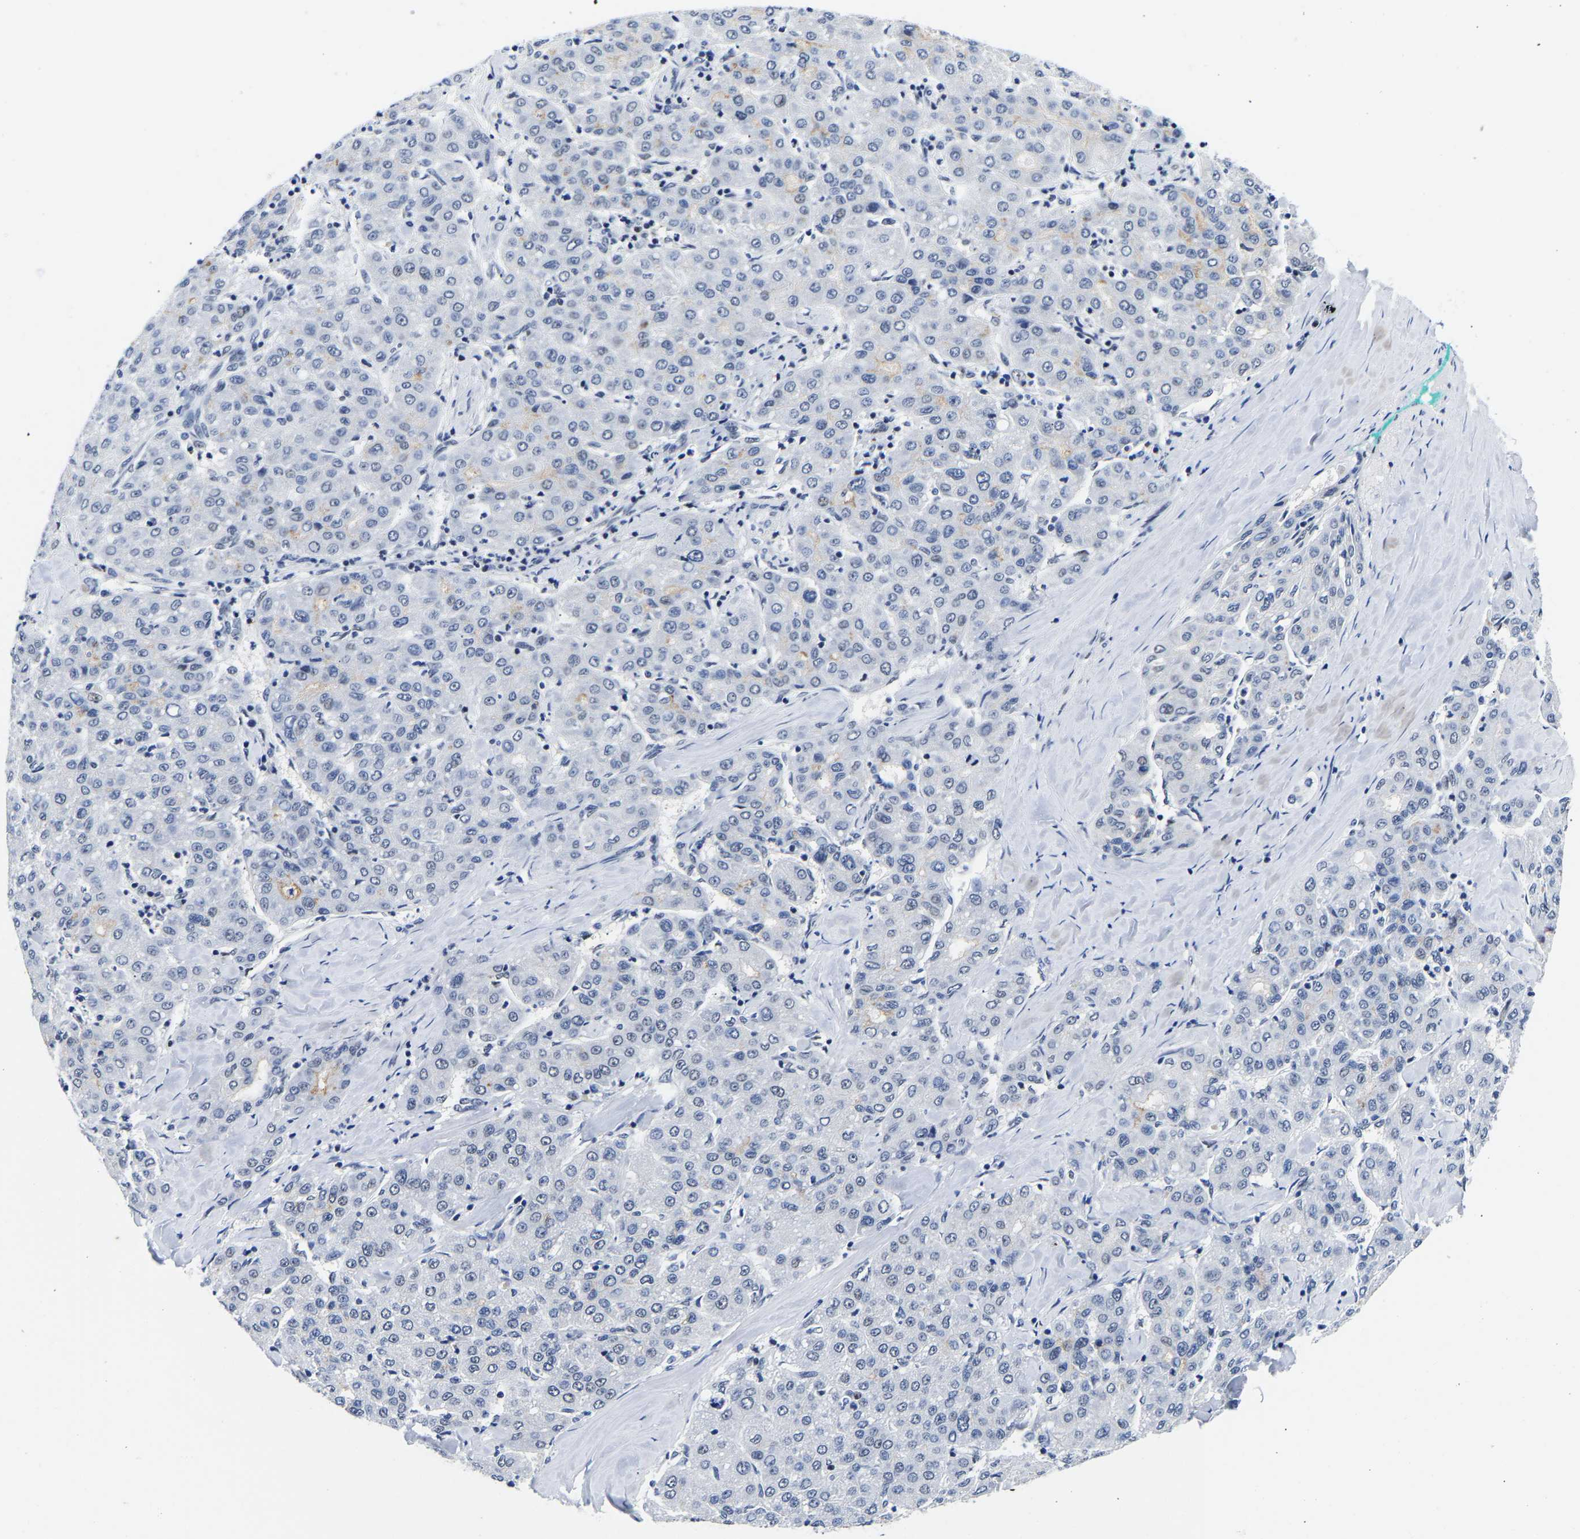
{"staining": {"intensity": "negative", "quantity": "none", "location": "none"}, "tissue": "liver cancer", "cell_type": "Tumor cells", "image_type": "cancer", "snomed": [{"axis": "morphology", "description": "Carcinoma, Hepatocellular, NOS"}, {"axis": "topography", "description": "Liver"}], "caption": "Immunohistochemistry histopathology image of human liver cancer (hepatocellular carcinoma) stained for a protein (brown), which shows no expression in tumor cells.", "gene": "PTRHD1", "patient": {"sex": "male", "age": 65}}